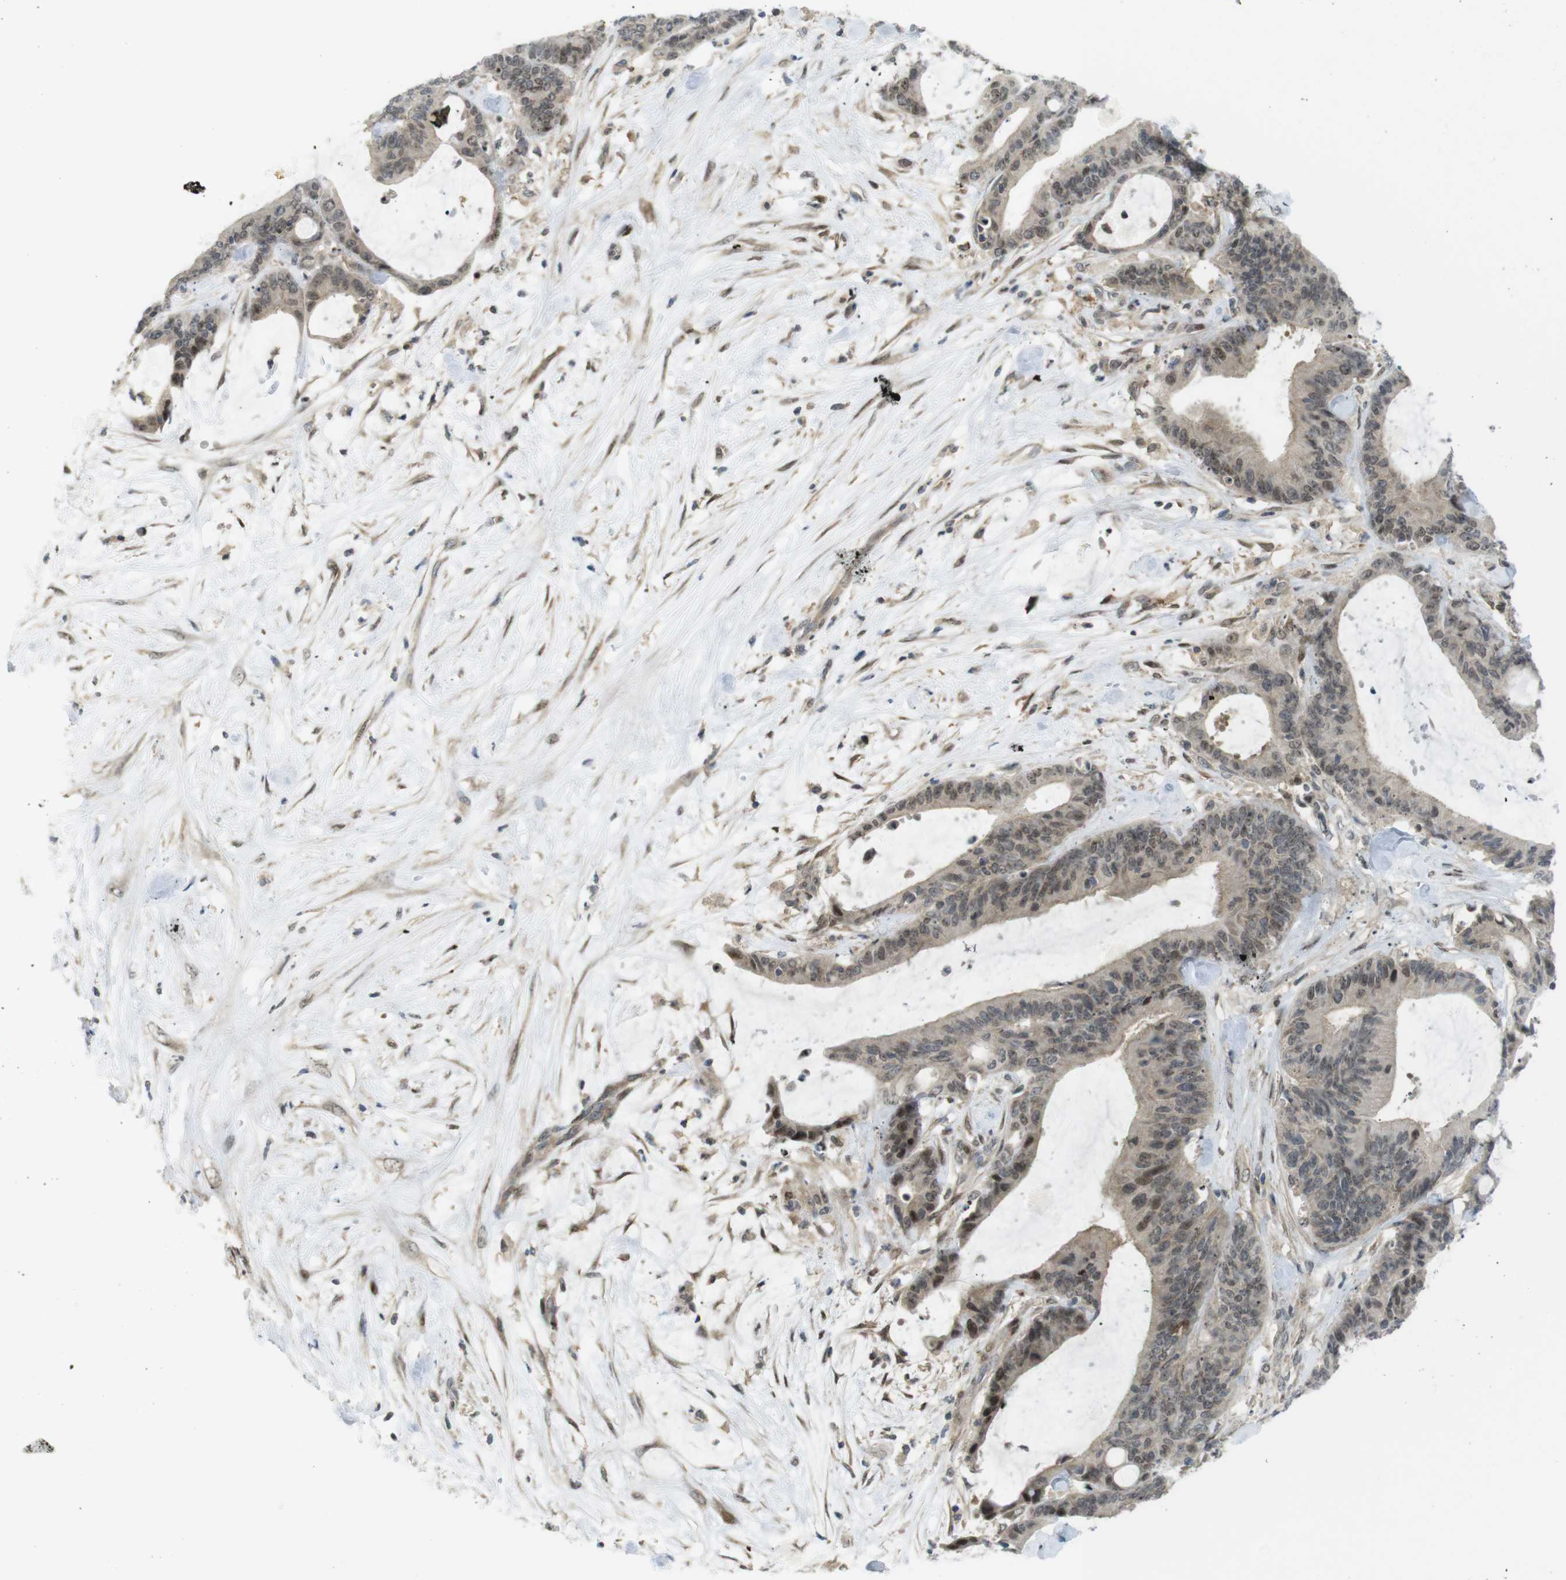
{"staining": {"intensity": "moderate", "quantity": "25%-75%", "location": "cytoplasmic/membranous,nuclear"}, "tissue": "liver cancer", "cell_type": "Tumor cells", "image_type": "cancer", "snomed": [{"axis": "morphology", "description": "Cholangiocarcinoma"}, {"axis": "topography", "description": "Liver"}], "caption": "Cholangiocarcinoma (liver) was stained to show a protein in brown. There is medium levels of moderate cytoplasmic/membranous and nuclear expression in about 25%-75% of tumor cells.", "gene": "RCC1", "patient": {"sex": "female", "age": 73}}